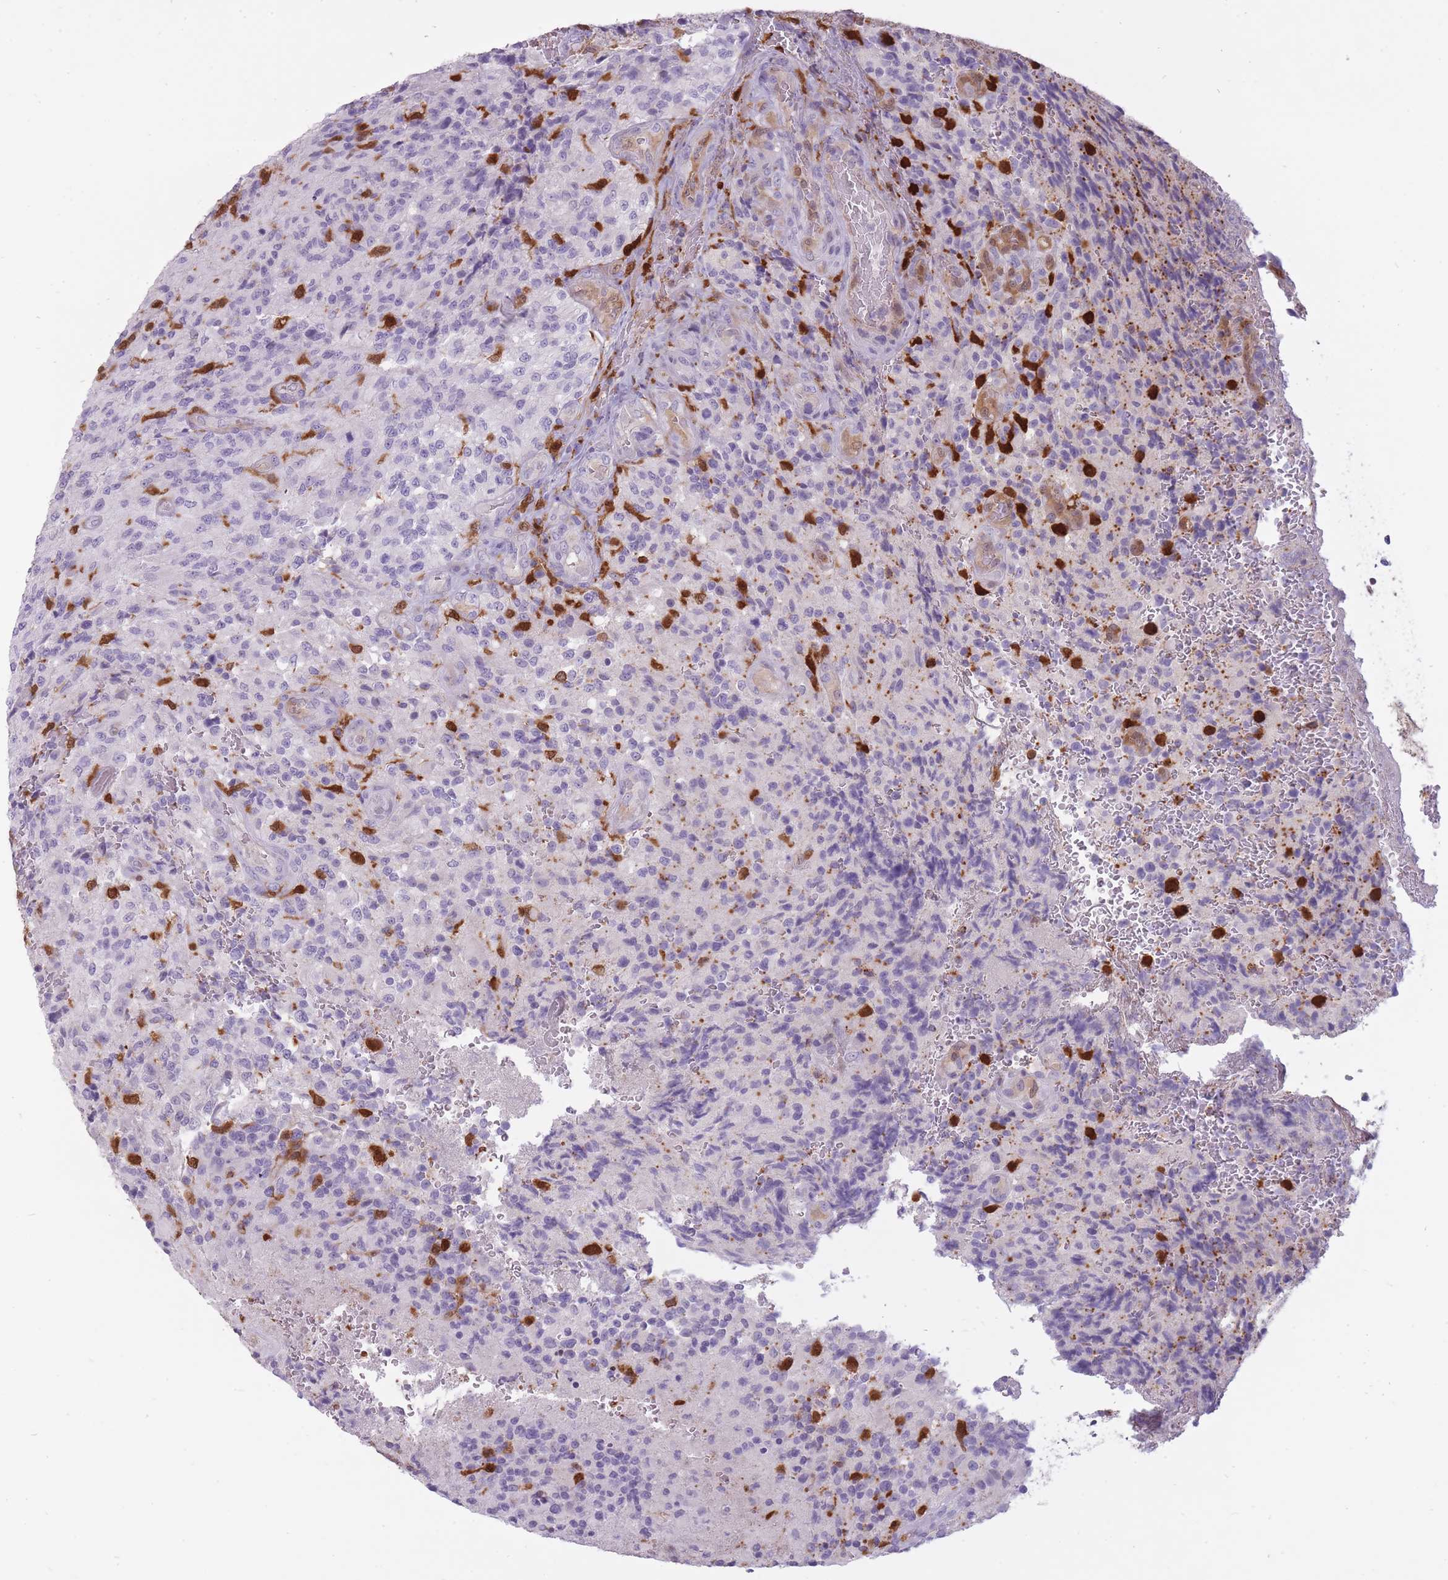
{"staining": {"intensity": "strong", "quantity": "<25%", "location": "cytoplasmic/membranous,nuclear"}, "tissue": "glioma", "cell_type": "Tumor cells", "image_type": "cancer", "snomed": [{"axis": "morphology", "description": "Normal tissue, NOS"}, {"axis": "morphology", "description": "Glioma, malignant, High grade"}, {"axis": "topography", "description": "Cerebral cortex"}], "caption": "This is an image of immunohistochemistry (IHC) staining of malignant glioma (high-grade), which shows strong positivity in the cytoplasmic/membranous and nuclear of tumor cells.", "gene": "LGALS9", "patient": {"sex": "male", "age": 56}}